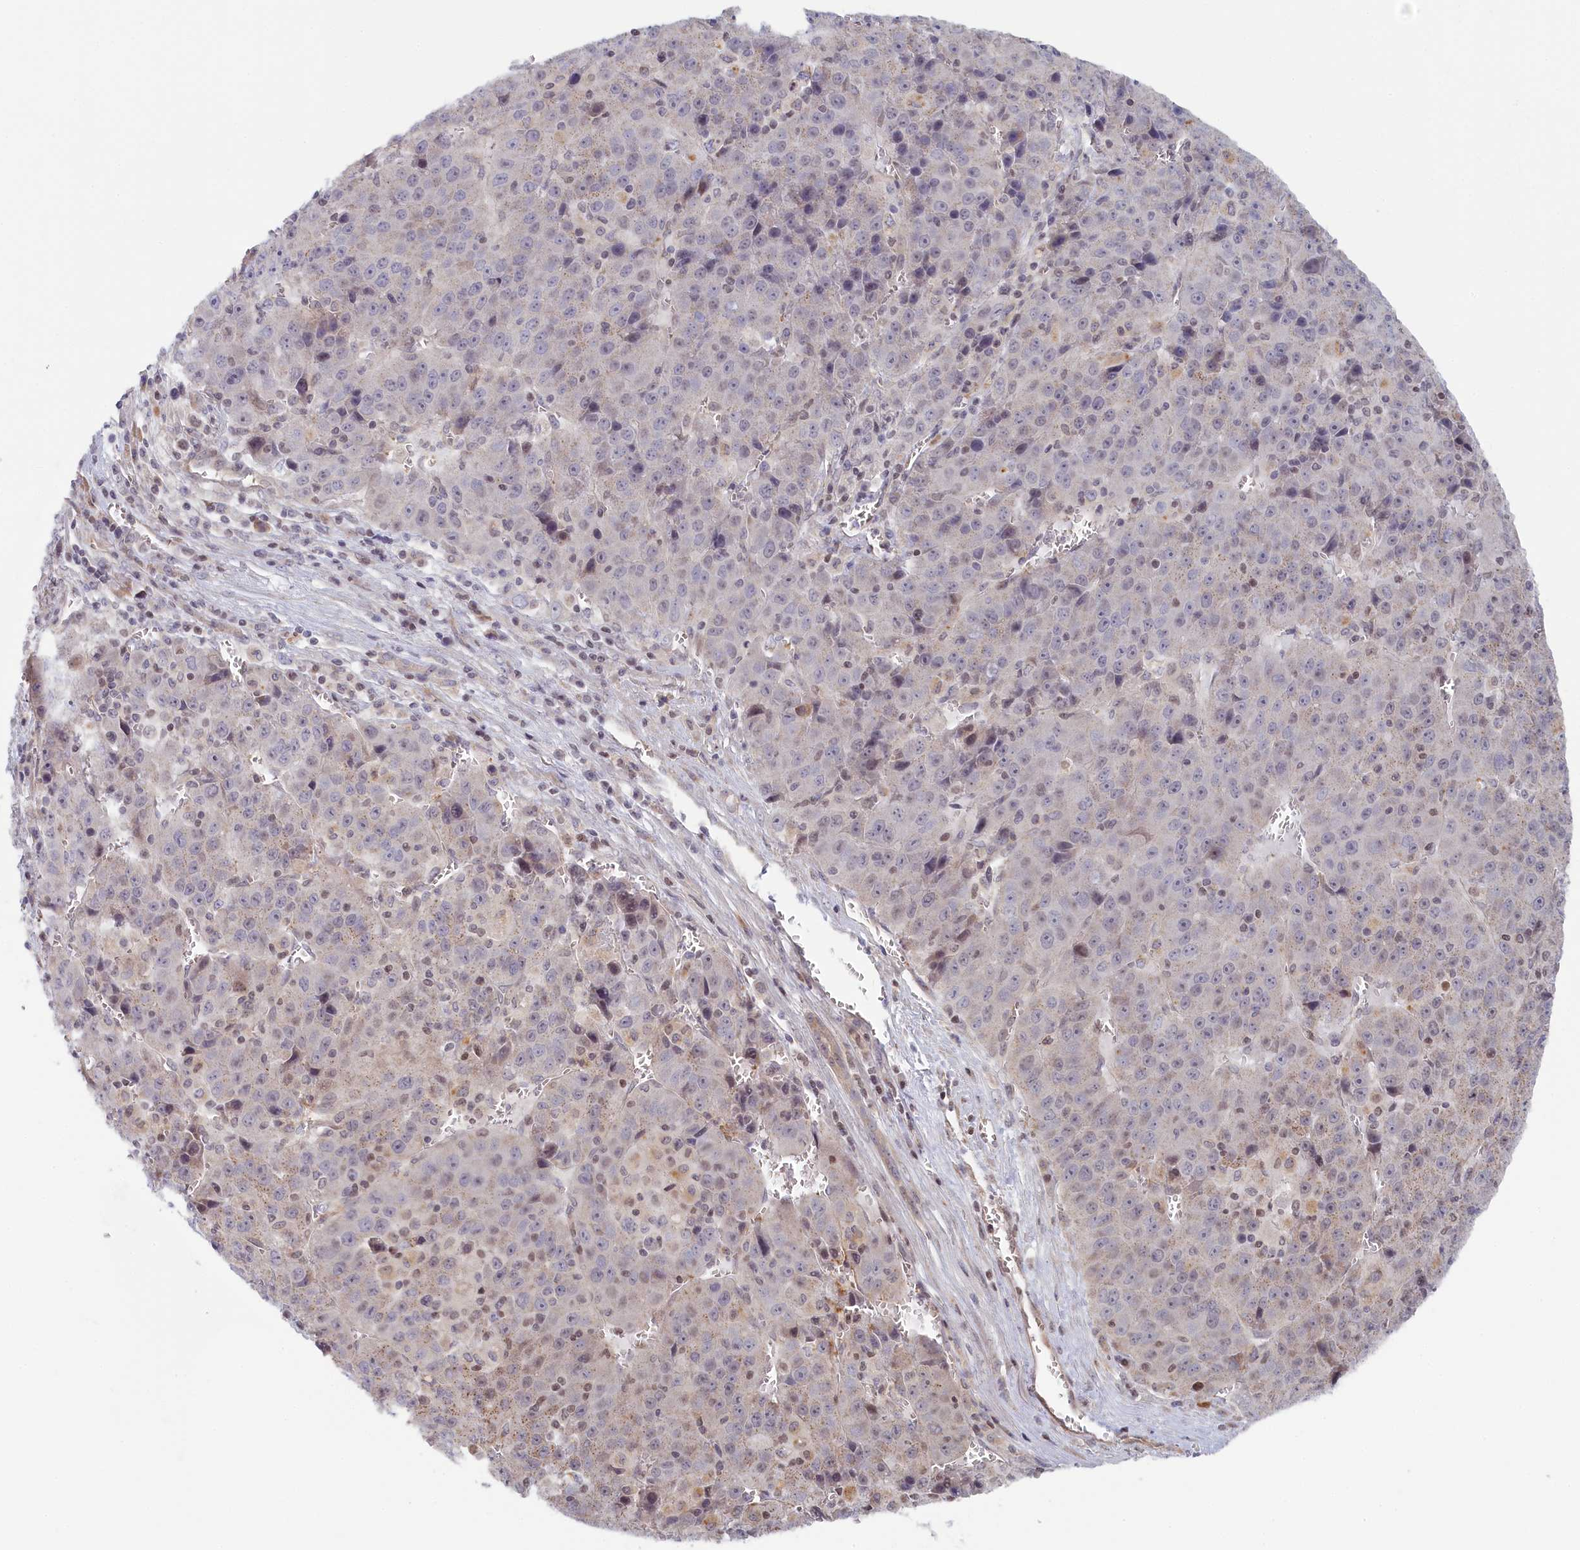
{"staining": {"intensity": "weak", "quantity": "25%-75%", "location": "cytoplasmic/membranous"}, "tissue": "liver cancer", "cell_type": "Tumor cells", "image_type": "cancer", "snomed": [{"axis": "morphology", "description": "Carcinoma, Hepatocellular, NOS"}, {"axis": "topography", "description": "Liver"}], "caption": "Protein staining by immunohistochemistry (IHC) exhibits weak cytoplasmic/membranous expression in approximately 25%-75% of tumor cells in hepatocellular carcinoma (liver). The staining was performed using DAB (3,3'-diaminobenzidine), with brown indicating positive protein expression. Nuclei are stained blue with hematoxylin.", "gene": "INTS4", "patient": {"sex": "female", "age": 53}}